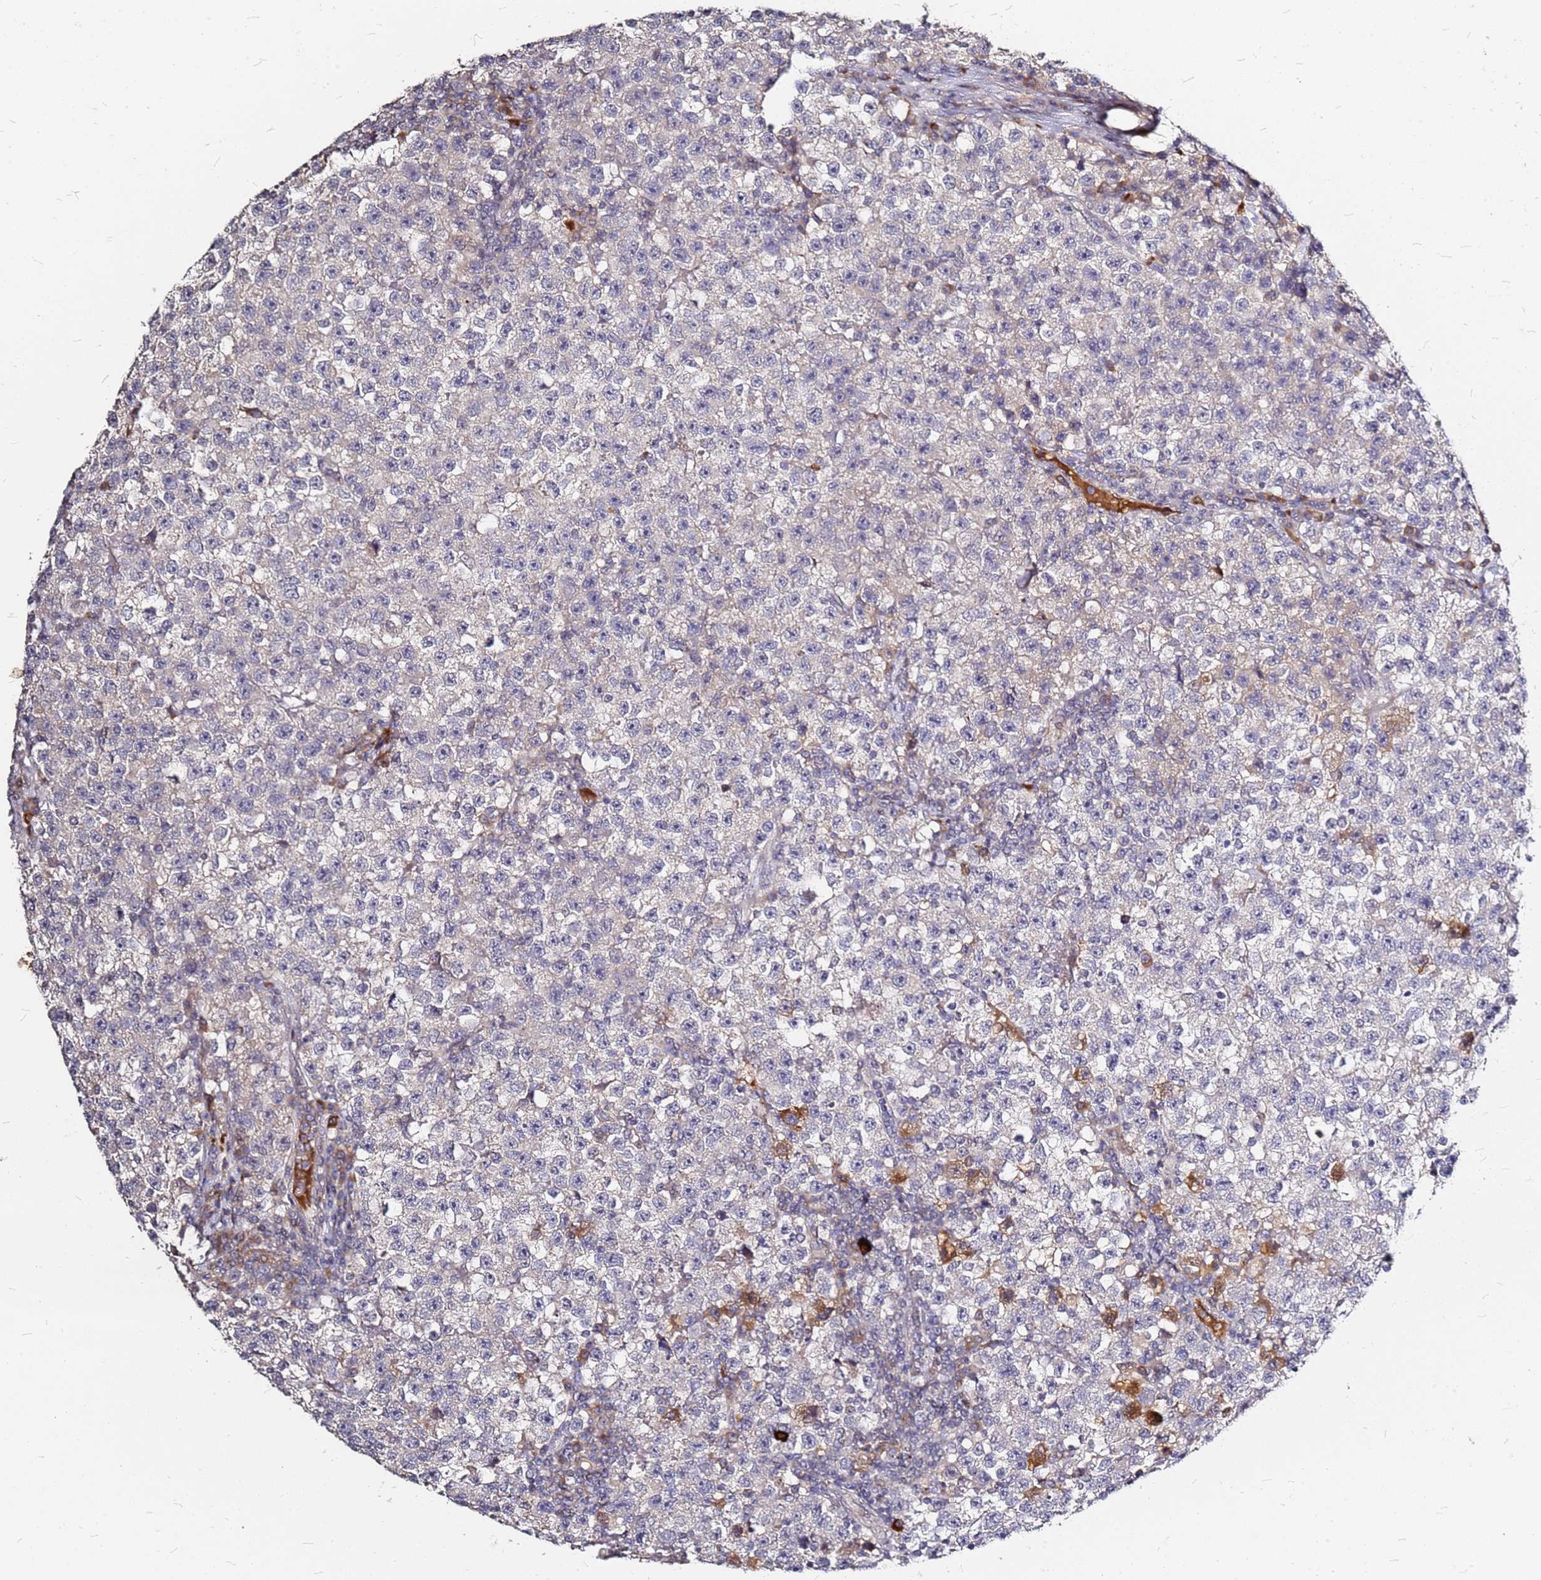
{"staining": {"intensity": "weak", "quantity": "<25%", "location": "cytoplasmic/membranous"}, "tissue": "testis cancer", "cell_type": "Tumor cells", "image_type": "cancer", "snomed": [{"axis": "morphology", "description": "Seminoma, NOS"}, {"axis": "topography", "description": "Testis"}], "caption": "This is an immunohistochemistry micrograph of human testis seminoma. There is no expression in tumor cells.", "gene": "DCDC2C", "patient": {"sex": "male", "age": 22}}